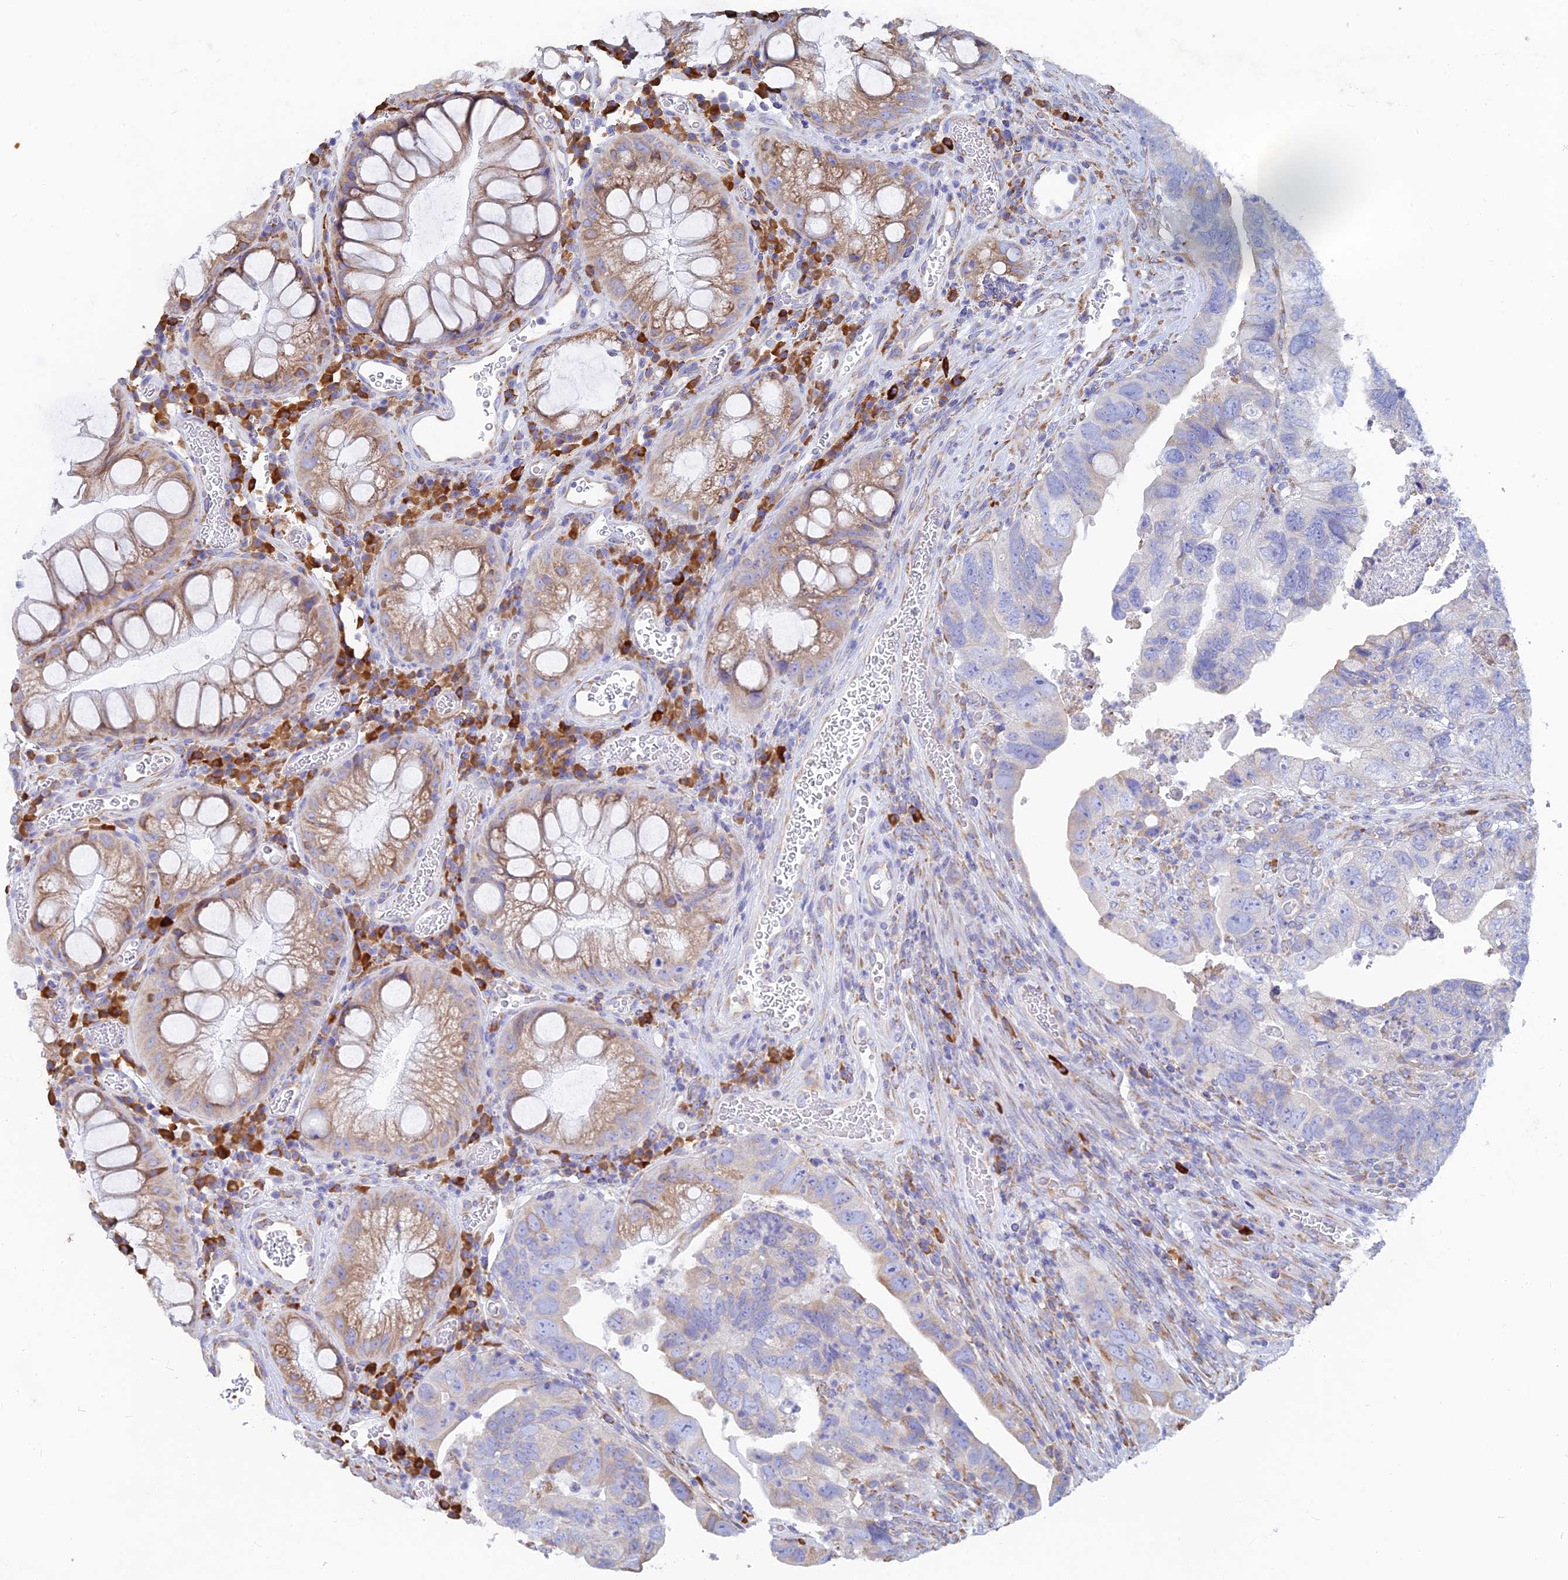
{"staining": {"intensity": "weak", "quantity": "<25%", "location": "cytoplasmic/membranous"}, "tissue": "colorectal cancer", "cell_type": "Tumor cells", "image_type": "cancer", "snomed": [{"axis": "morphology", "description": "Adenocarcinoma, NOS"}, {"axis": "topography", "description": "Rectum"}], "caption": "Immunohistochemistry micrograph of human colorectal cancer stained for a protein (brown), which demonstrates no expression in tumor cells. The staining is performed using DAB brown chromogen with nuclei counter-stained in using hematoxylin.", "gene": "WDR35", "patient": {"sex": "male", "age": 63}}